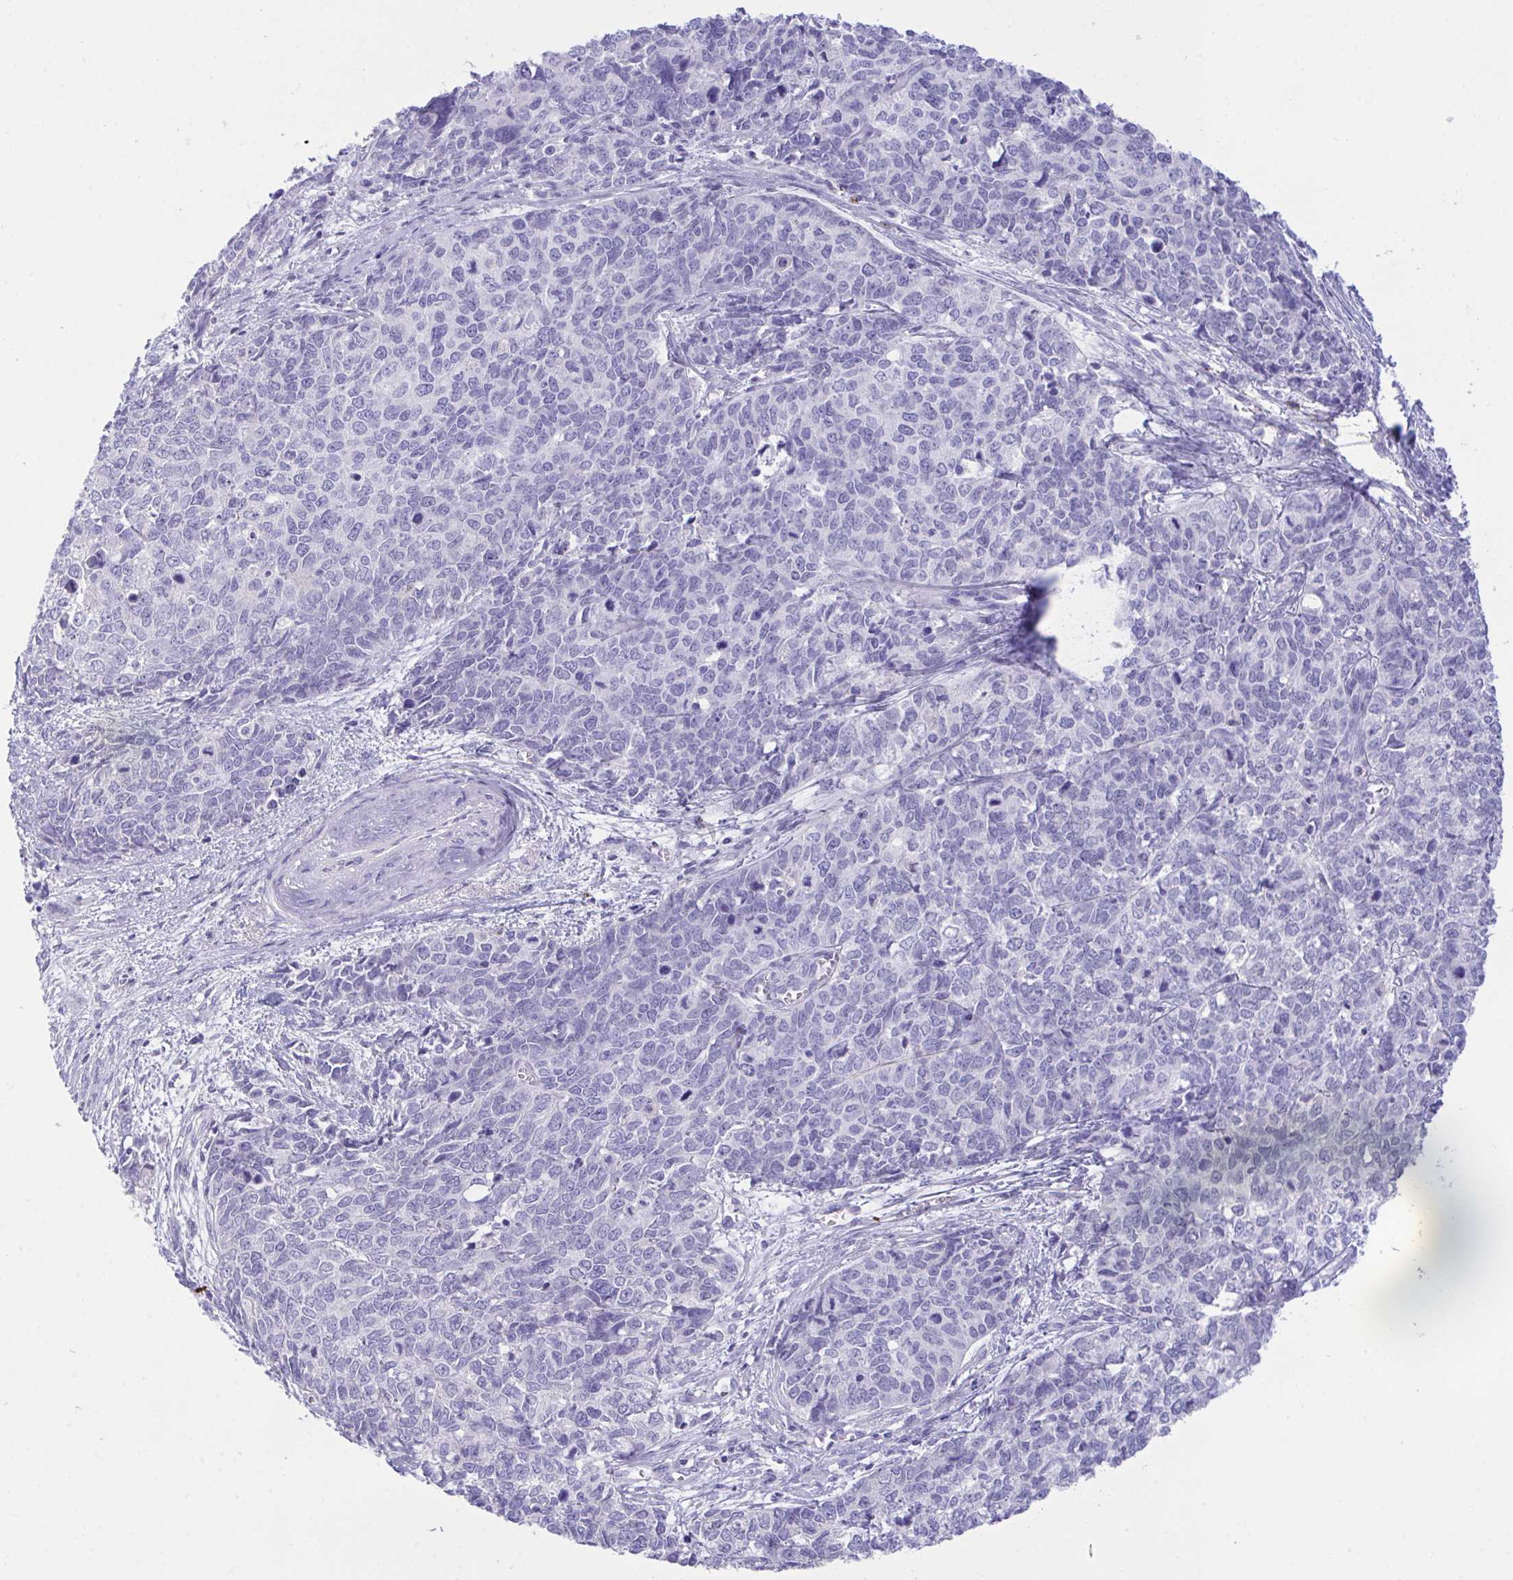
{"staining": {"intensity": "negative", "quantity": "none", "location": "none"}, "tissue": "cervical cancer", "cell_type": "Tumor cells", "image_type": "cancer", "snomed": [{"axis": "morphology", "description": "Adenocarcinoma, NOS"}, {"axis": "topography", "description": "Cervix"}], "caption": "Photomicrograph shows no significant protein expression in tumor cells of cervical cancer (adenocarcinoma).", "gene": "PLEKHH1", "patient": {"sex": "female", "age": 63}}